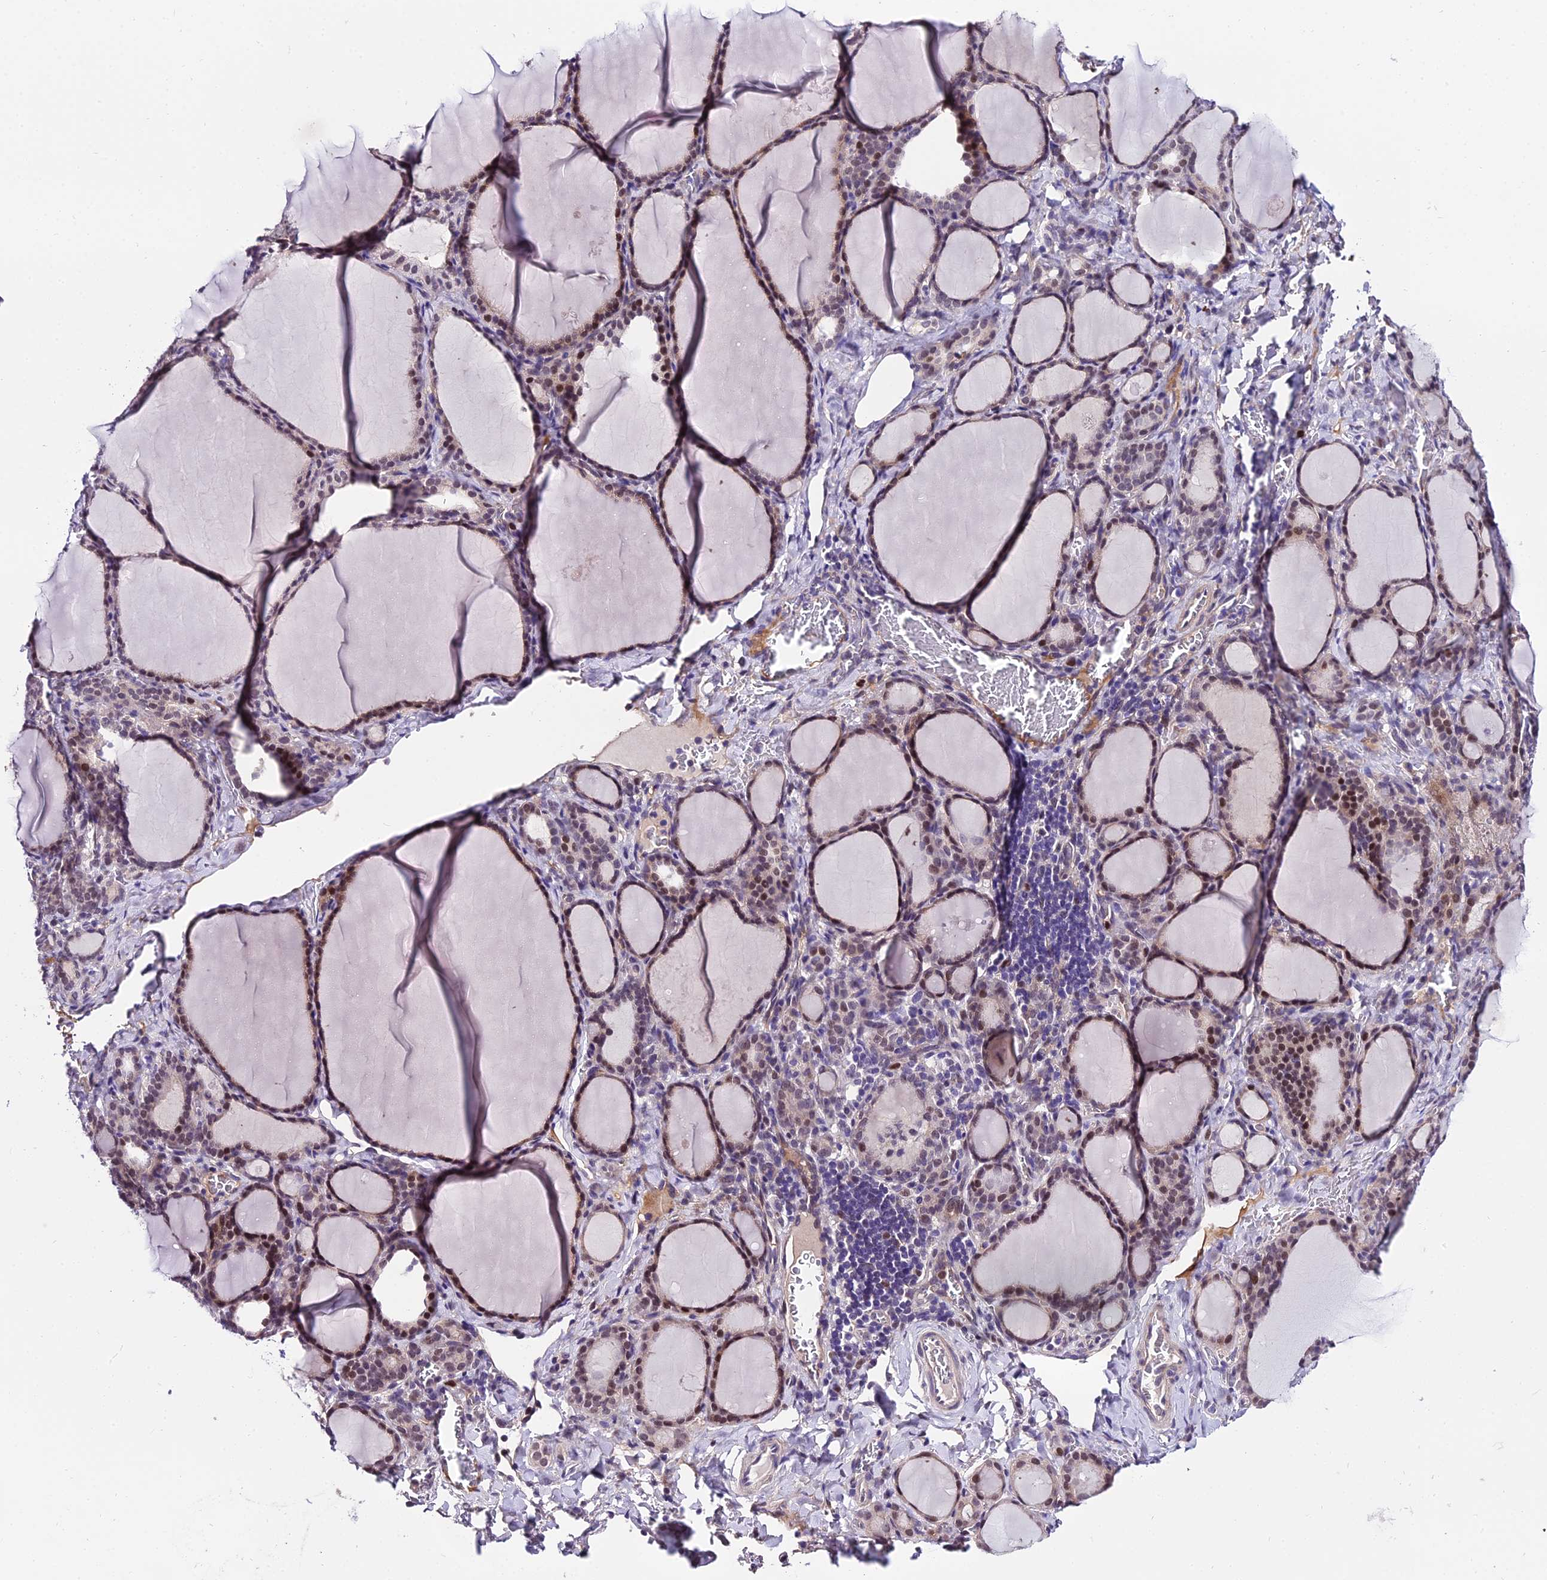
{"staining": {"intensity": "moderate", "quantity": "25%-75%", "location": "cytoplasmic/membranous,nuclear"}, "tissue": "thyroid gland", "cell_type": "Glandular cells", "image_type": "normal", "snomed": [{"axis": "morphology", "description": "Normal tissue, NOS"}, {"axis": "topography", "description": "Thyroid gland"}], "caption": "A brown stain highlights moderate cytoplasmic/membranous,nuclear staining of a protein in glandular cells of benign thyroid gland.", "gene": "TRIML2", "patient": {"sex": "female", "age": 39}}